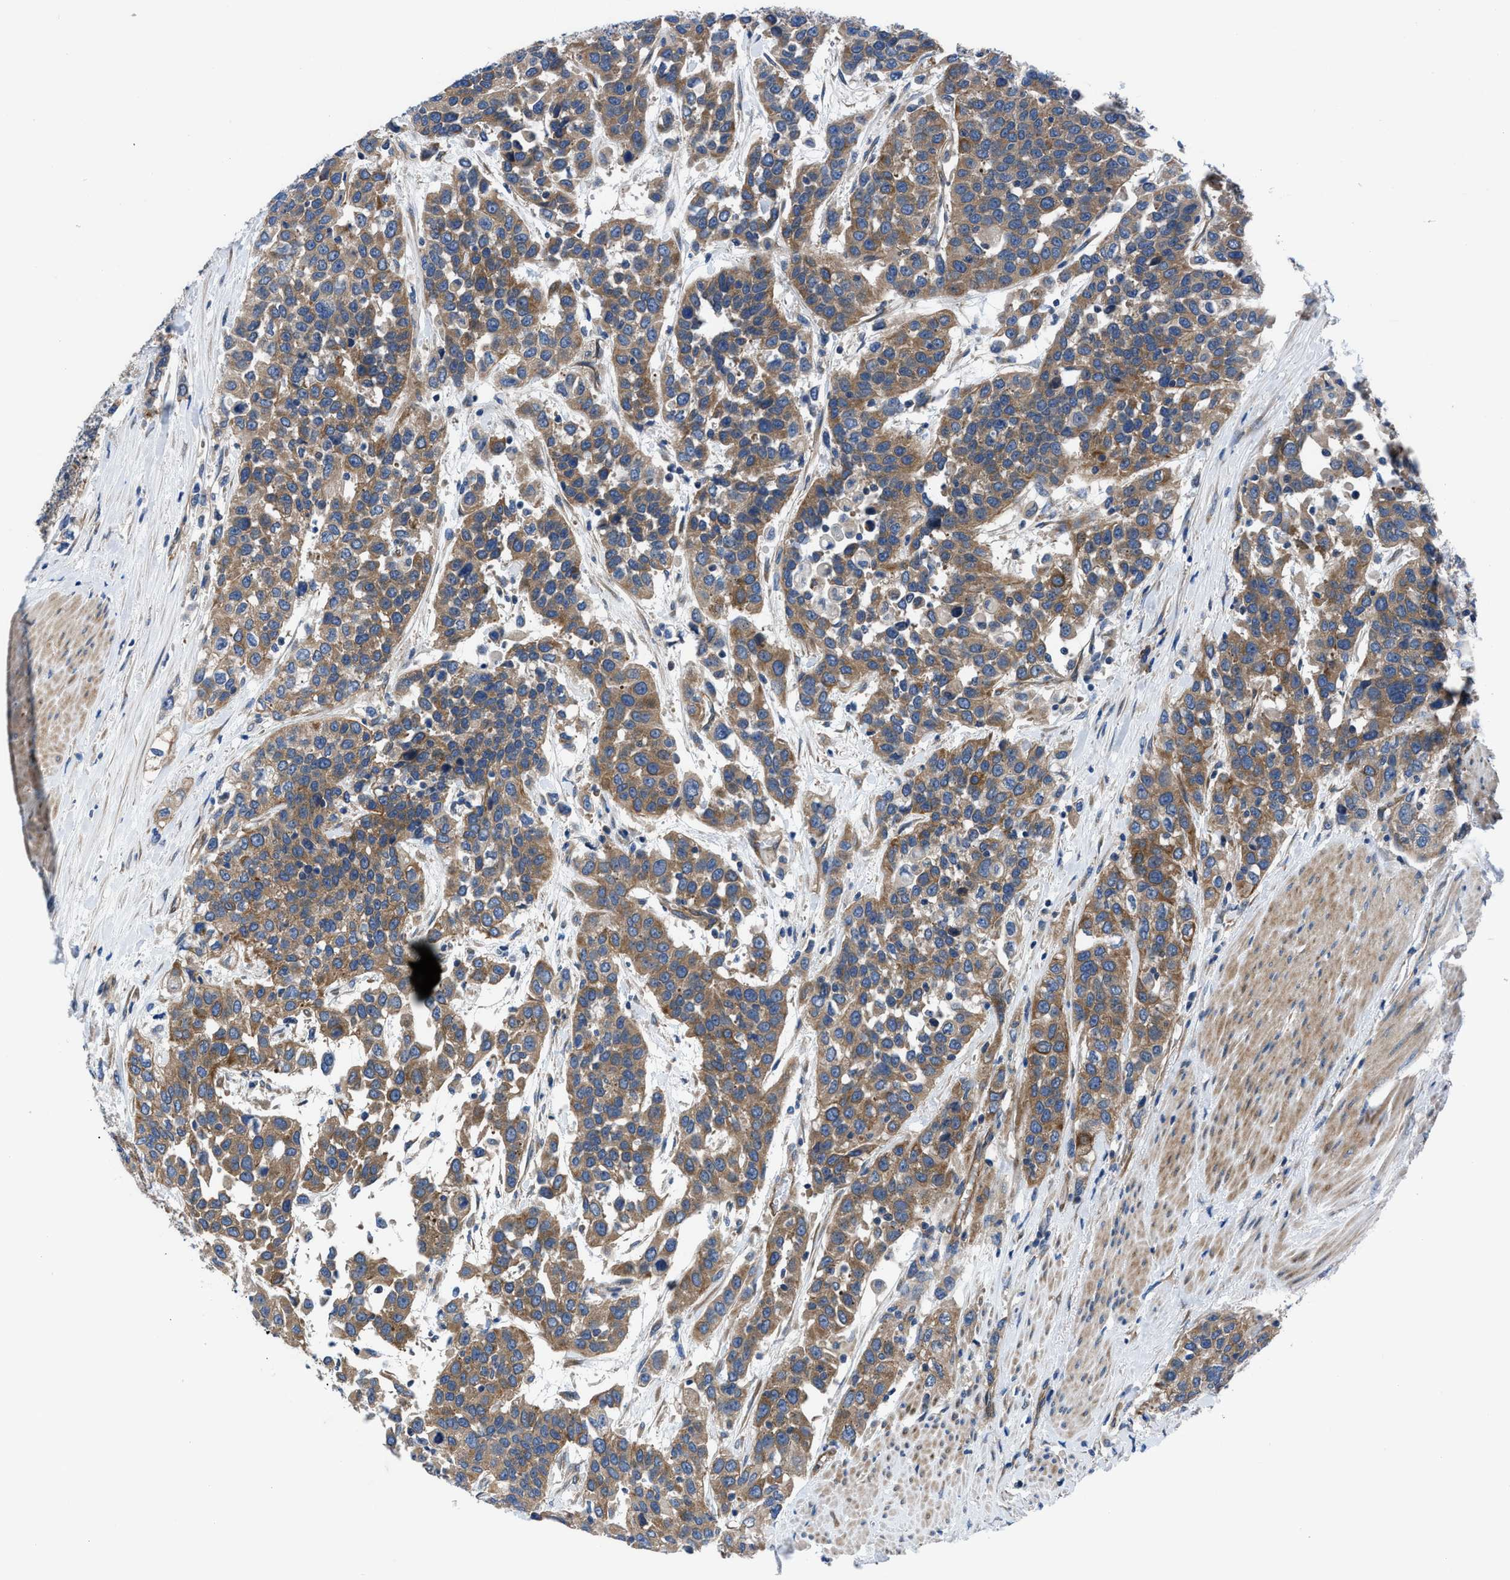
{"staining": {"intensity": "moderate", "quantity": ">75%", "location": "cytoplasmic/membranous"}, "tissue": "urothelial cancer", "cell_type": "Tumor cells", "image_type": "cancer", "snomed": [{"axis": "morphology", "description": "Urothelial carcinoma, High grade"}, {"axis": "topography", "description": "Urinary bladder"}], "caption": "Immunohistochemical staining of high-grade urothelial carcinoma exhibits medium levels of moderate cytoplasmic/membranous protein positivity in approximately >75% of tumor cells.", "gene": "TRIP4", "patient": {"sex": "female", "age": 80}}